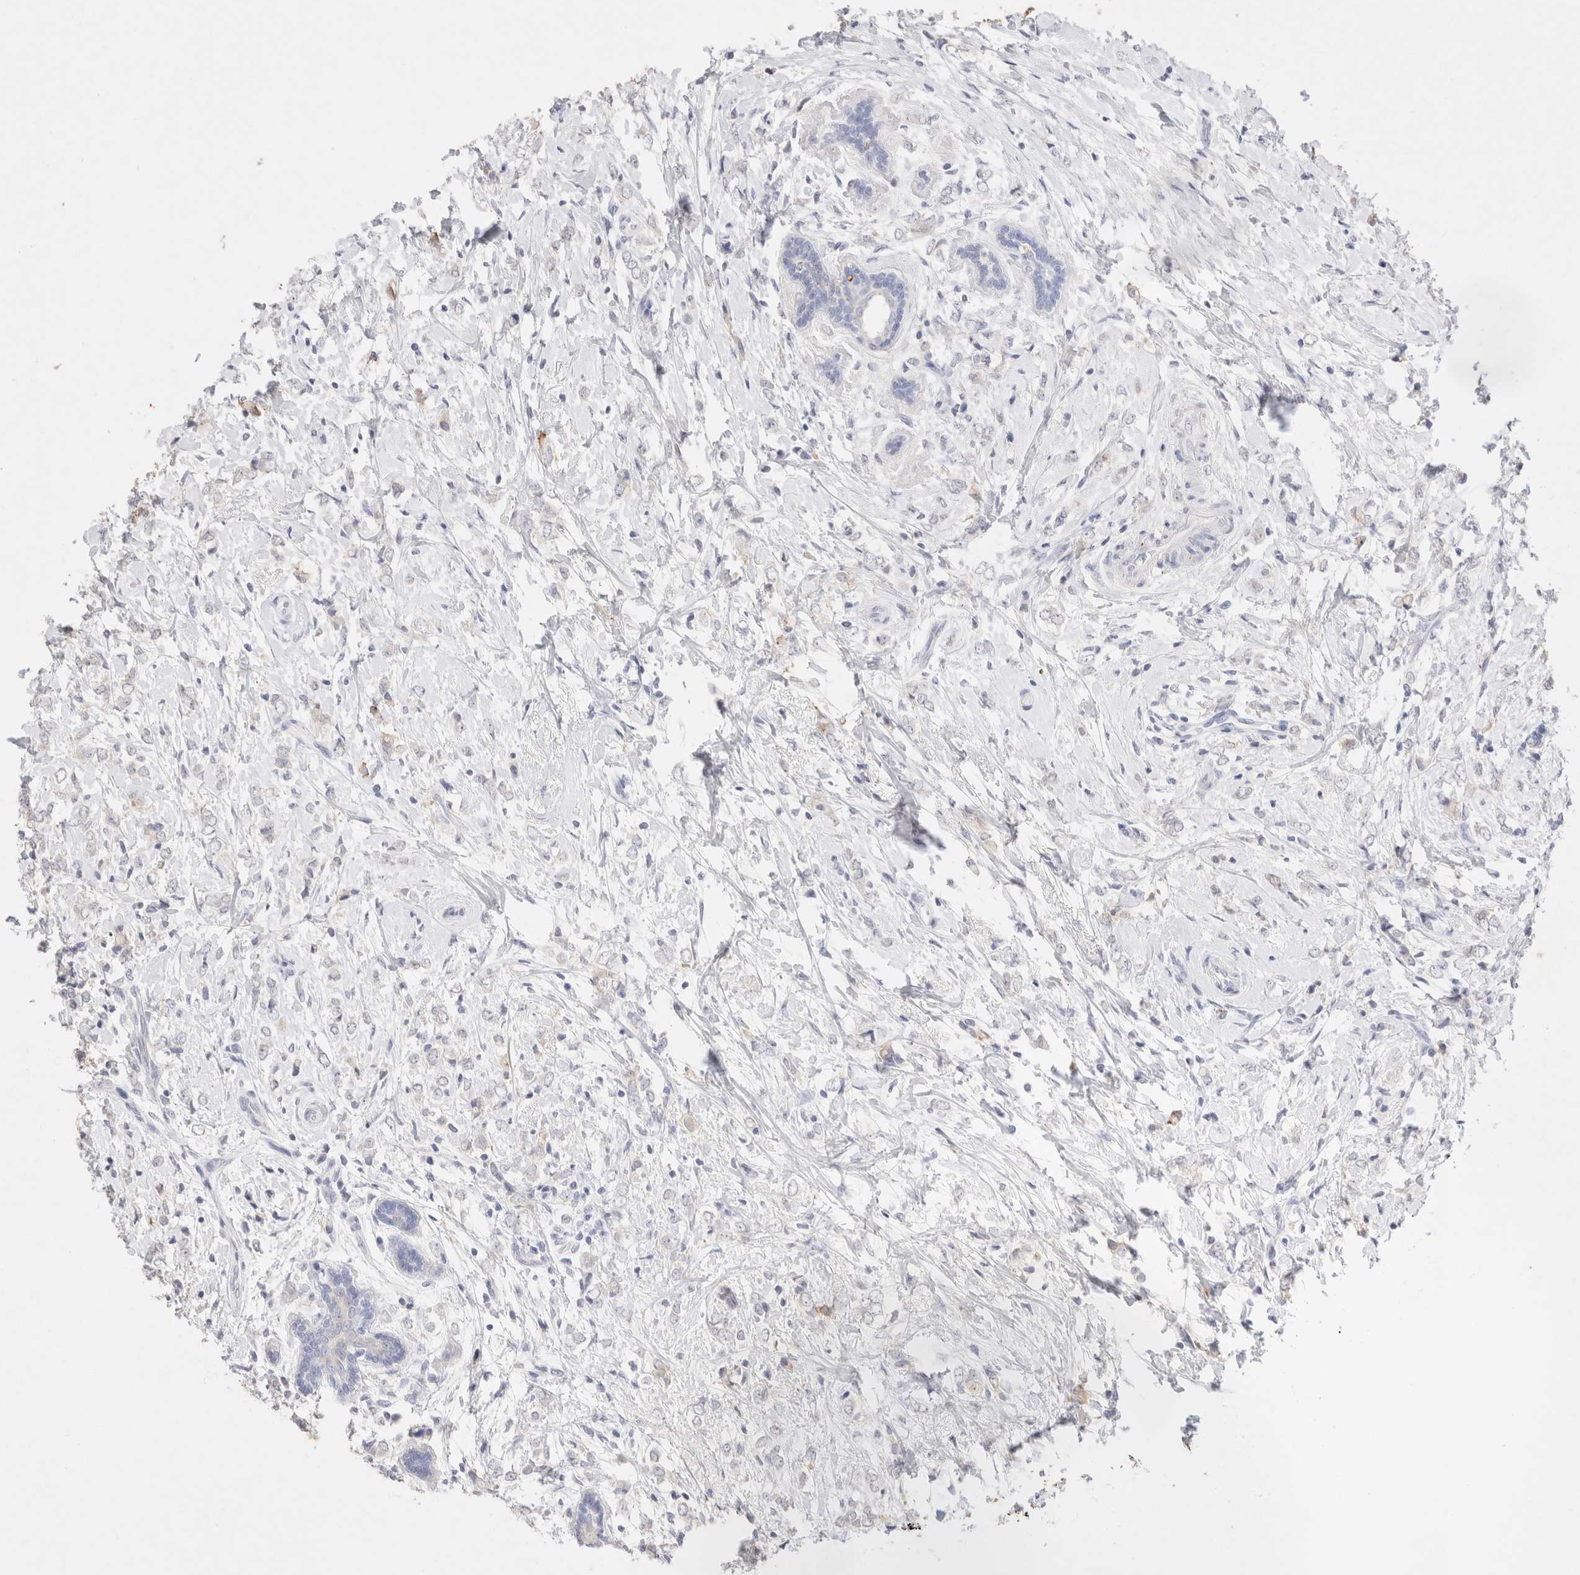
{"staining": {"intensity": "negative", "quantity": "none", "location": "none"}, "tissue": "breast cancer", "cell_type": "Tumor cells", "image_type": "cancer", "snomed": [{"axis": "morphology", "description": "Normal tissue, NOS"}, {"axis": "morphology", "description": "Lobular carcinoma"}, {"axis": "topography", "description": "Breast"}], "caption": "IHC of breast lobular carcinoma demonstrates no staining in tumor cells. The staining was performed using DAB (3,3'-diaminobenzidine) to visualize the protein expression in brown, while the nuclei were stained in blue with hematoxylin (Magnification: 20x).", "gene": "EPCAM", "patient": {"sex": "female", "age": 47}}